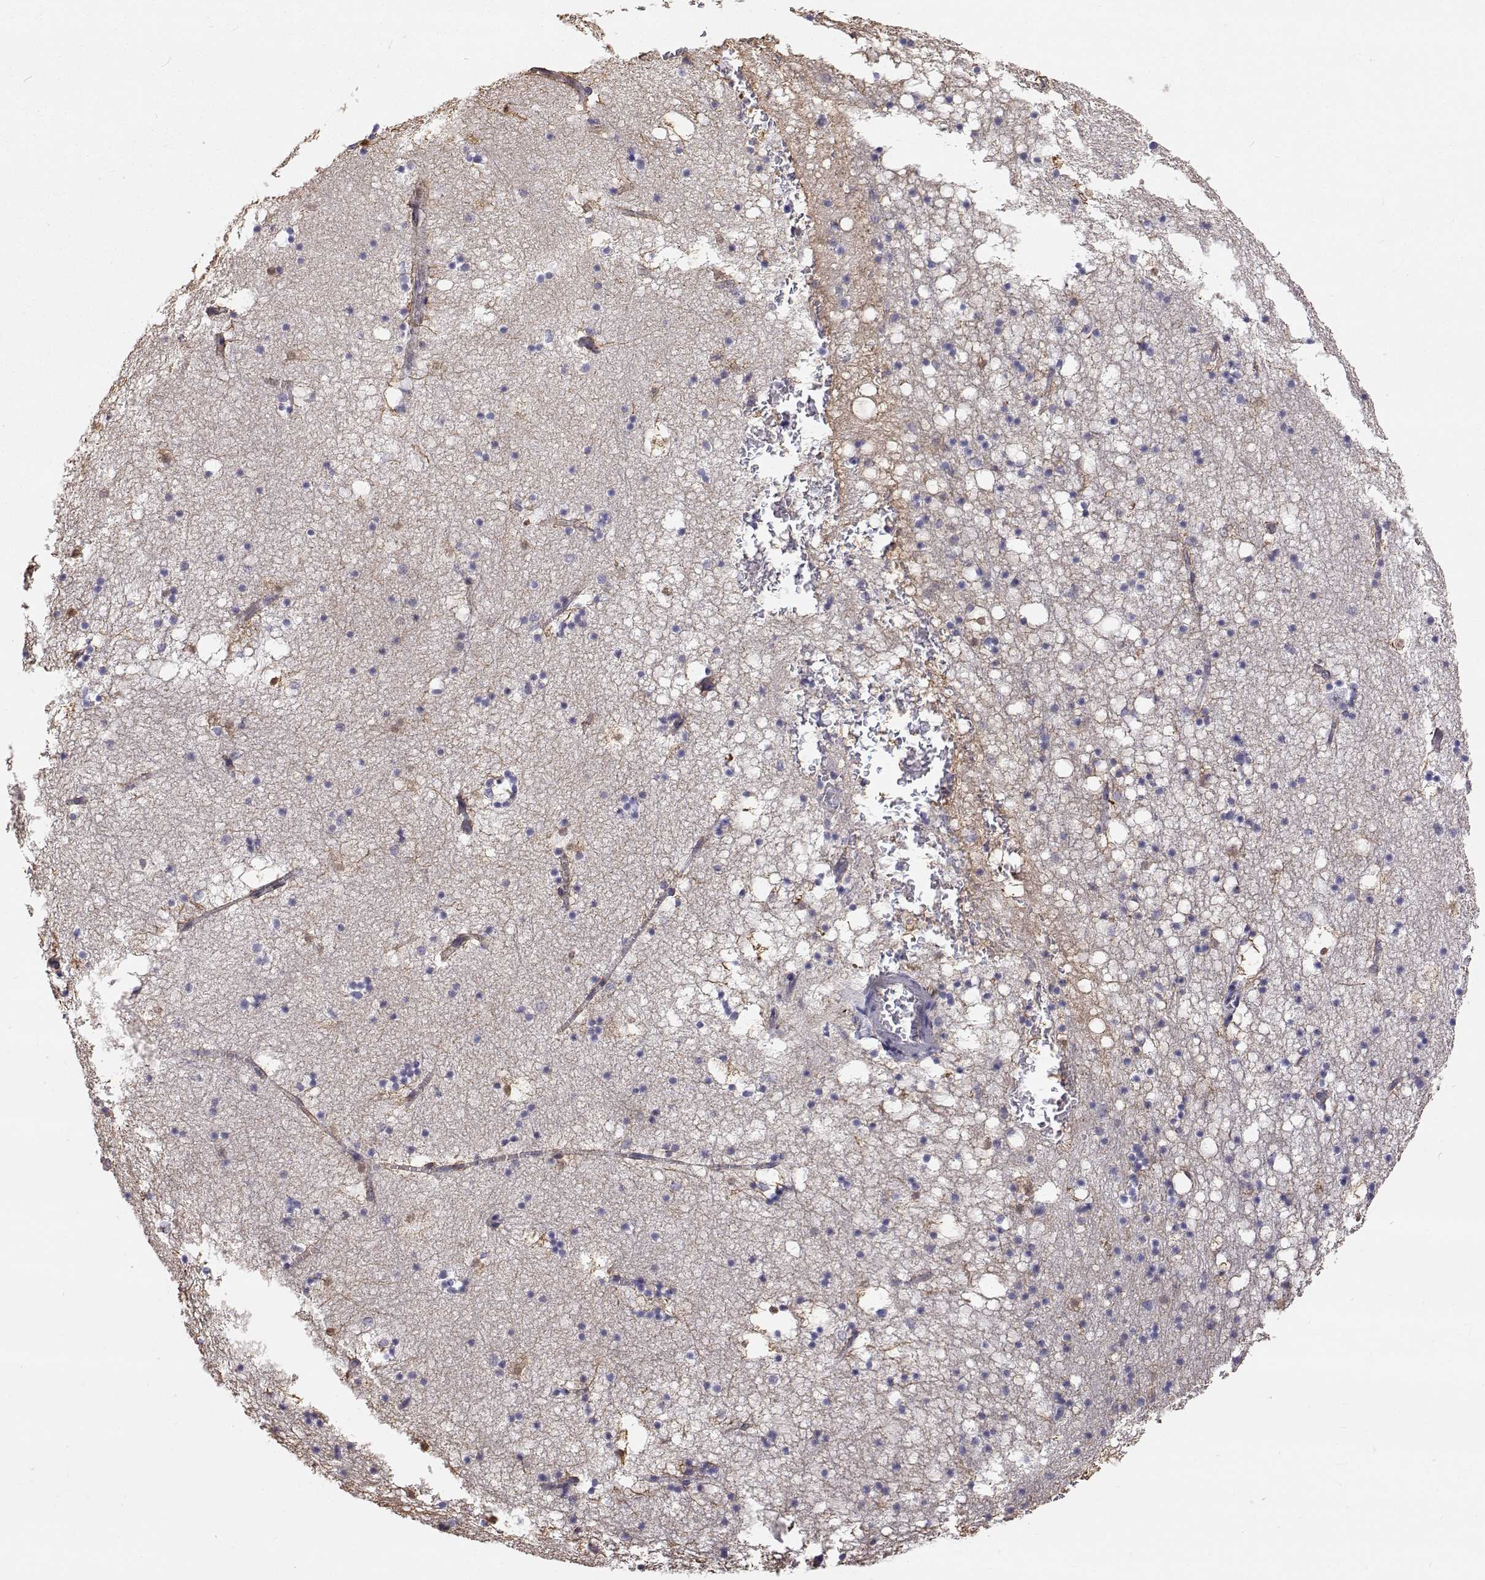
{"staining": {"intensity": "negative", "quantity": "none", "location": "none"}, "tissue": "hippocampus", "cell_type": "Glial cells", "image_type": "normal", "snomed": [{"axis": "morphology", "description": "Normal tissue, NOS"}, {"axis": "topography", "description": "Hippocampus"}], "caption": "Photomicrograph shows no protein expression in glial cells of benign hippocampus.", "gene": "GSDMA", "patient": {"sex": "male", "age": 58}}